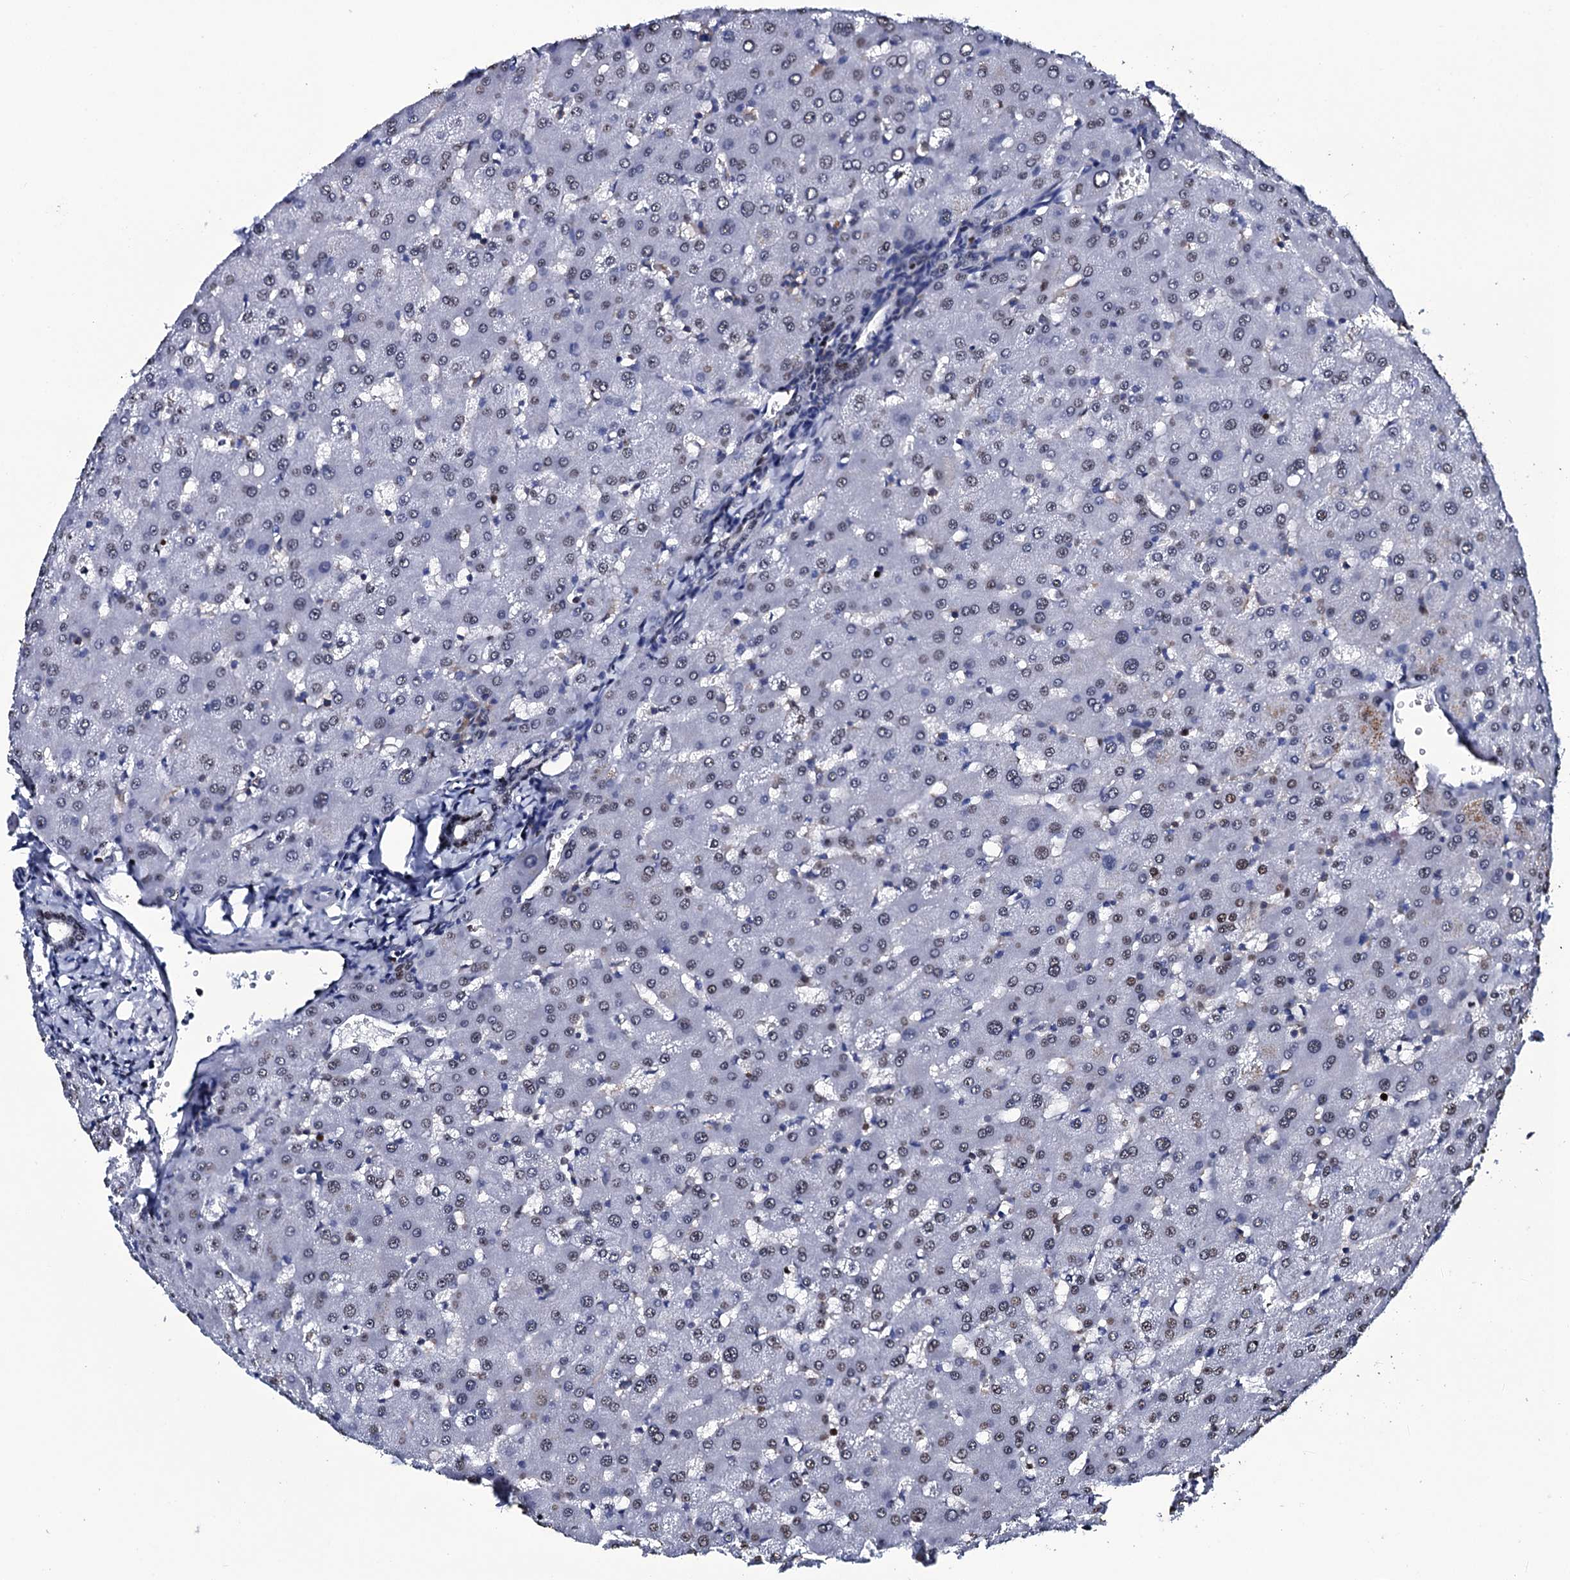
{"staining": {"intensity": "weak", "quantity": "<25%", "location": "nuclear"}, "tissue": "liver", "cell_type": "Cholangiocytes", "image_type": "normal", "snomed": [{"axis": "morphology", "description": "Normal tissue, NOS"}, {"axis": "topography", "description": "Liver"}], "caption": "Liver stained for a protein using immunohistochemistry displays no staining cholangiocytes.", "gene": "NPM2", "patient": {"sex": "female", "age": 63}}